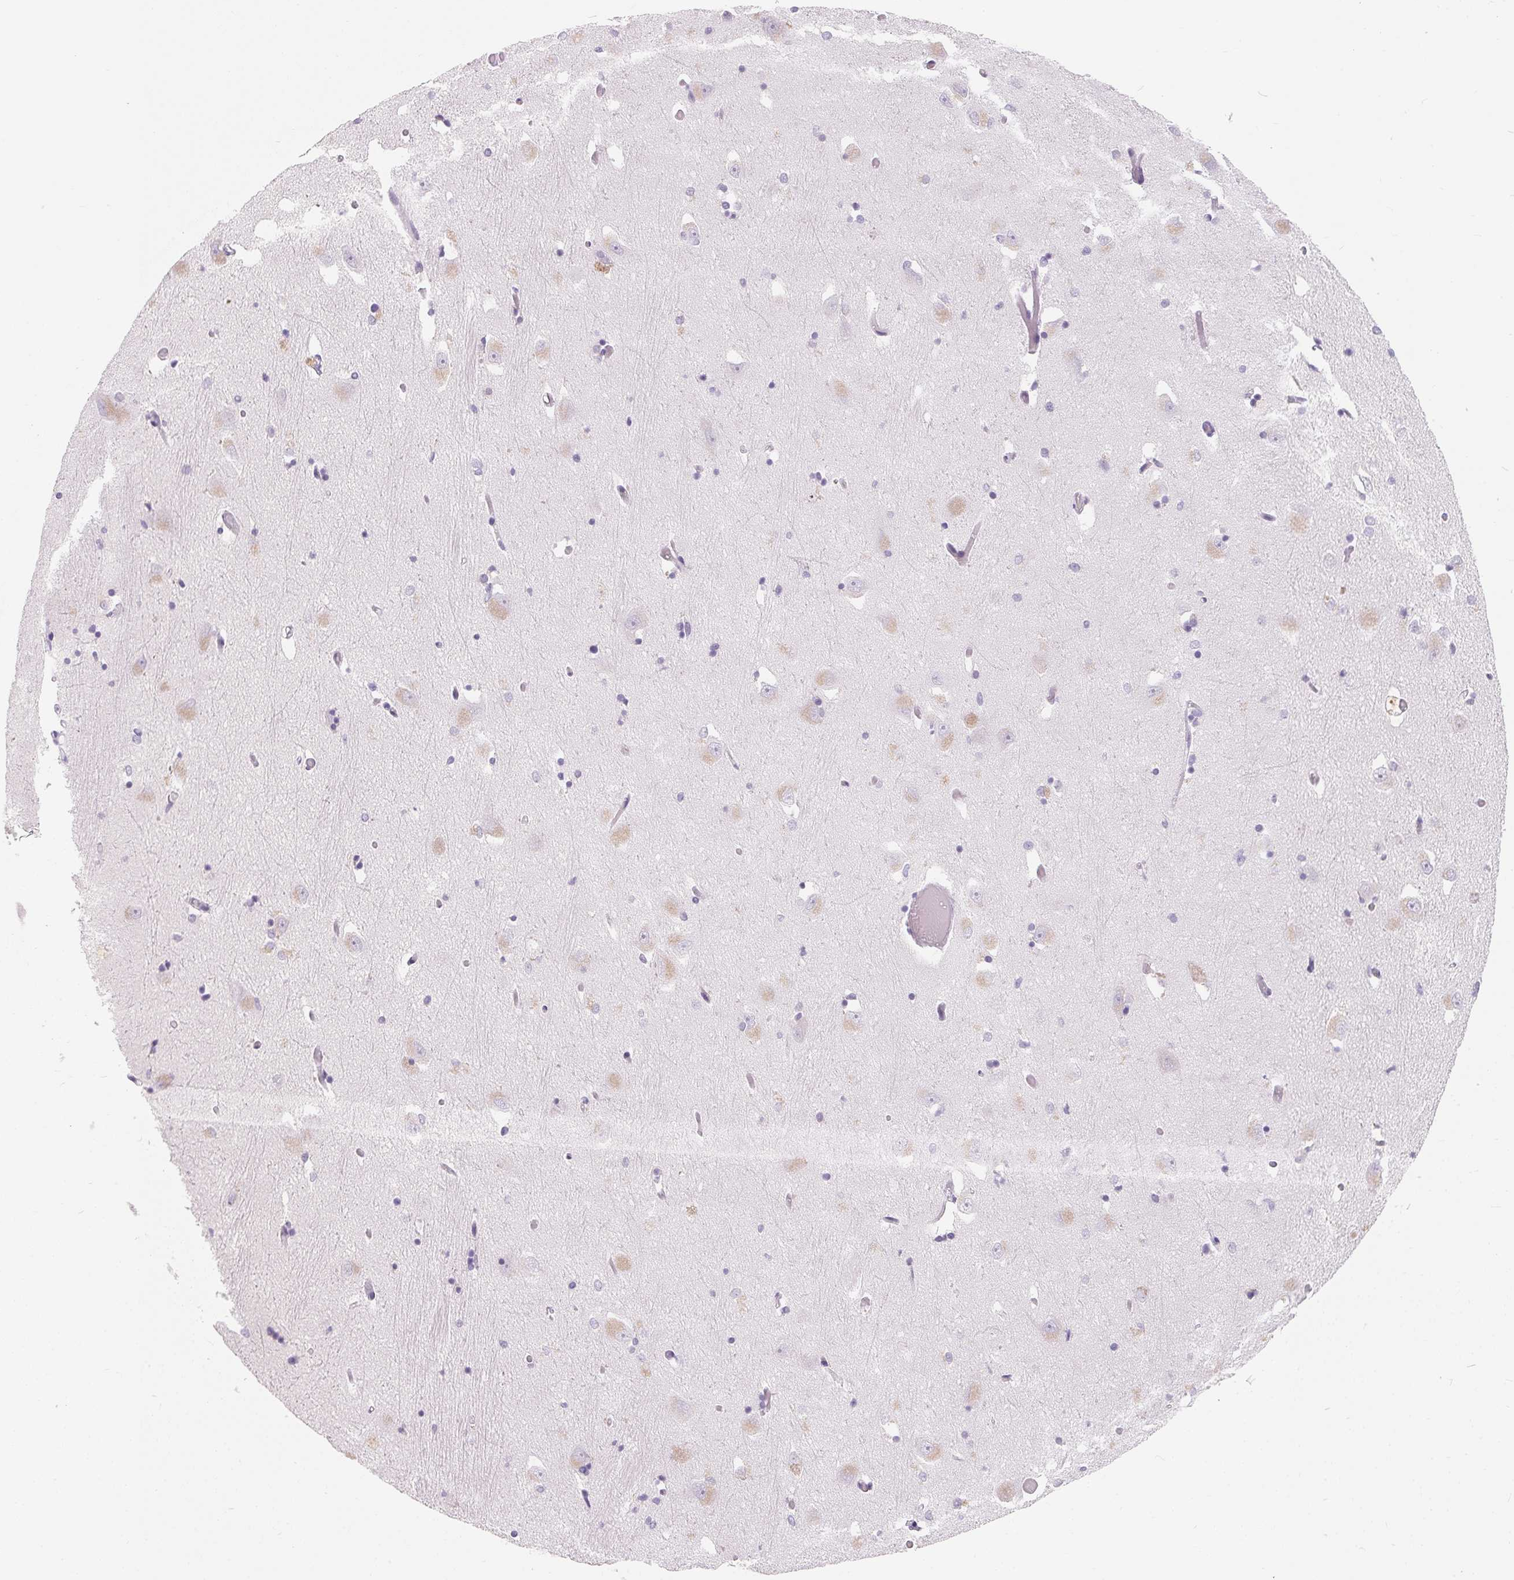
{"staining": {"intensity": "negative", "quantity": "none", "location": "none"}, "tissue": "caudate", "cell_type": "Glial cells", "image_type": "normal", "snomed": [{"axis": "morphology", "description": "Normal tissue, NOS"}, {"axis": "topography", "description": "Lateral ventricle wall"}, {"axis": "topography", "description": "Hippocampus"}], "caption": "Immunohistochemistry (IHC) histopathology image of unremarkable human caudate stained for a protein (brown), which exhibits no positivity in glial cells. (DAB immunohistochemistry visualized using brightfield microscopy, high magnification).", "gene": "SPACA5B", "patient": {"sex": "female", "age": 63}}